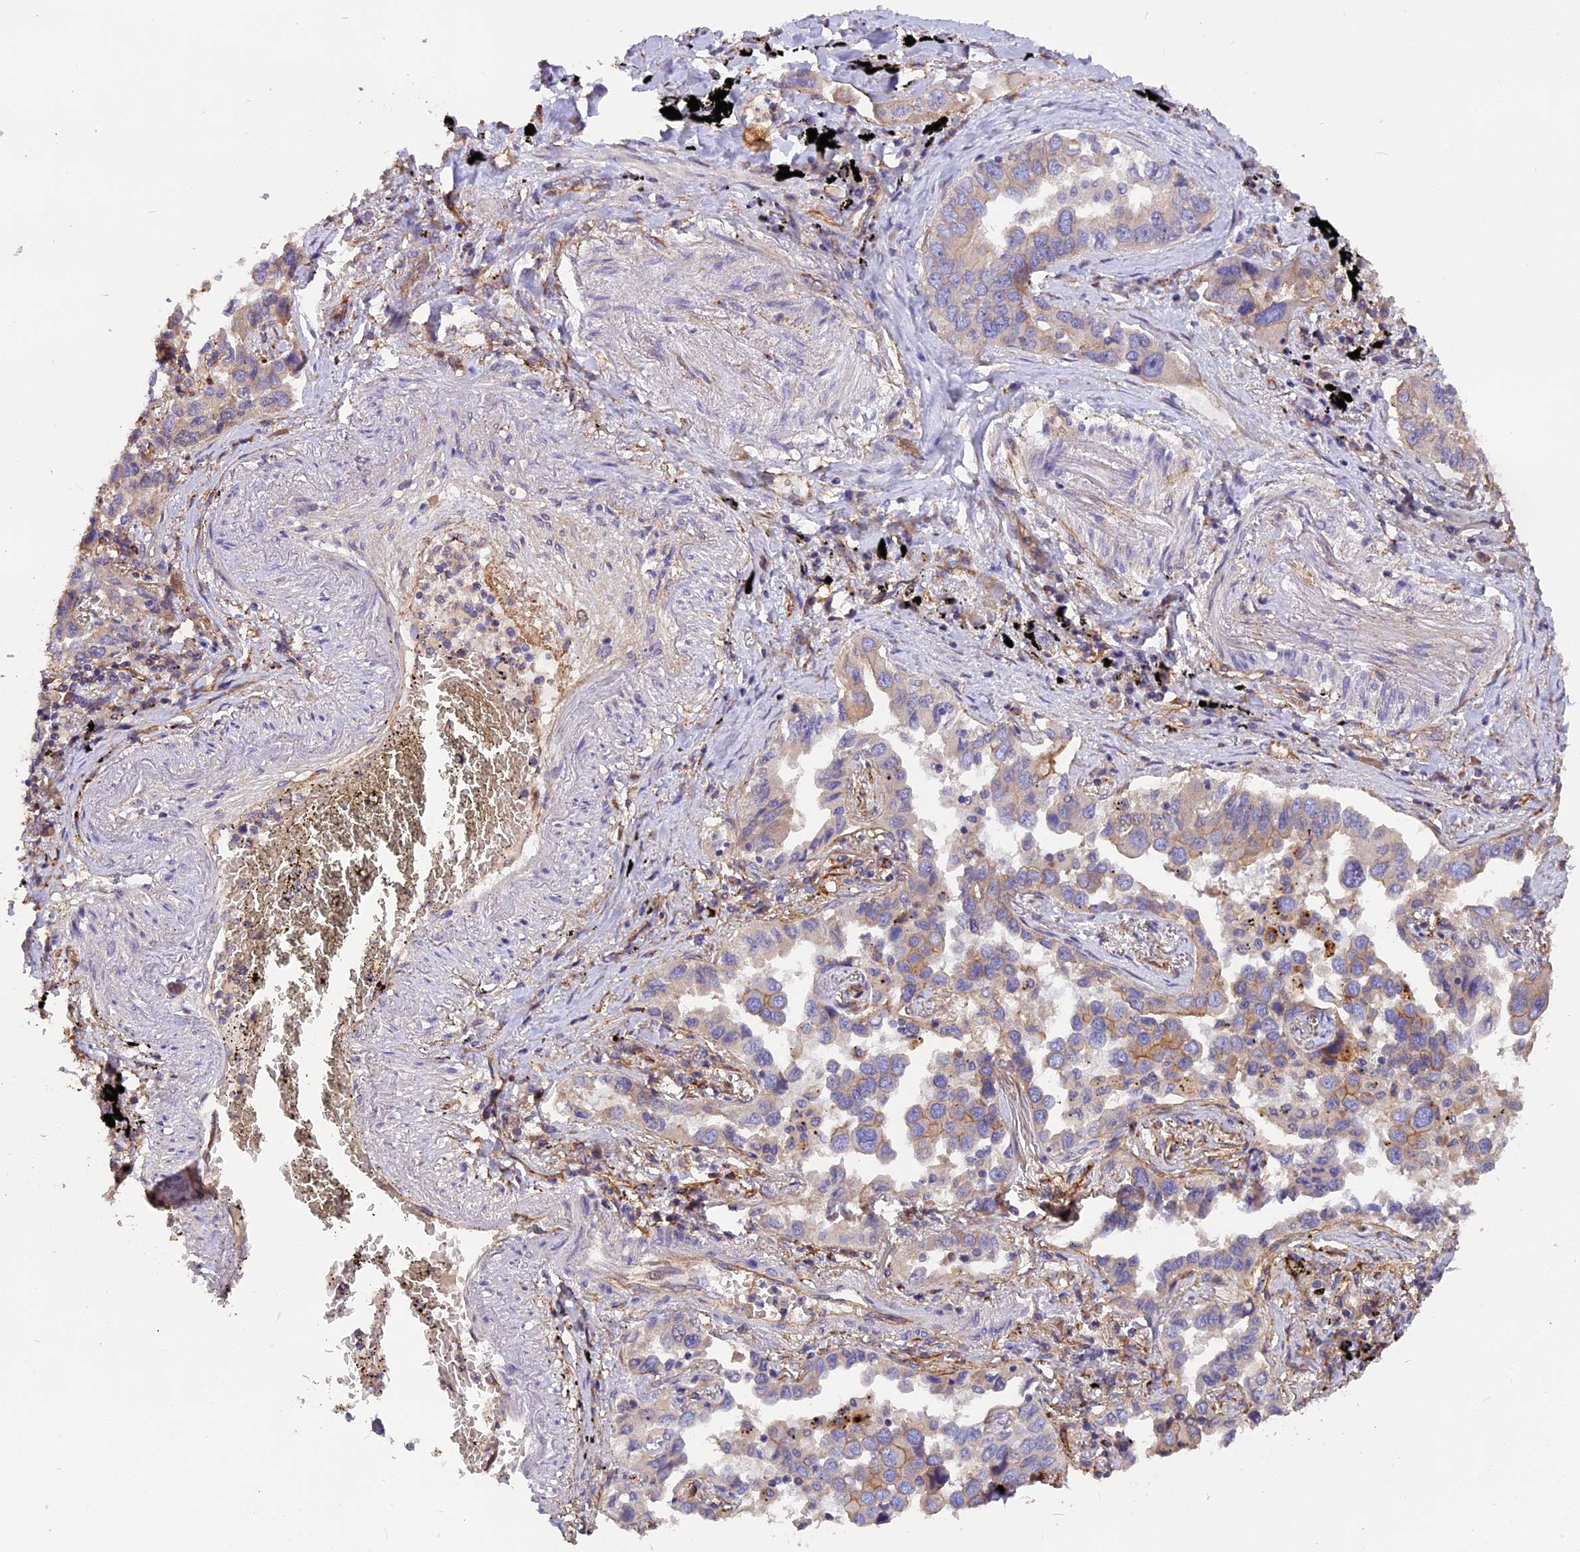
{"staining": {"intensity": "moderate", "quantity": "<25%", "location": "cytoplasmic/membranous"}, "tissue": "lung cancer", "cell_type": "Tumor cells", "image_type": "cancer", "snomed": [{"axis": "morphology", "description": "Adenocarcinoma, NOS"}, {"axis": "topography", "description": "Lung"}], "caption": "Lung cancer (adenocarcinoma) stained with immunohistochemistry (IHC) reveals moderate cytoplasmic/membranous positivity in approximately <25% of tumor cells.", "gene": "ERMARD", "patient": {"sex": "male", "age": 67}}